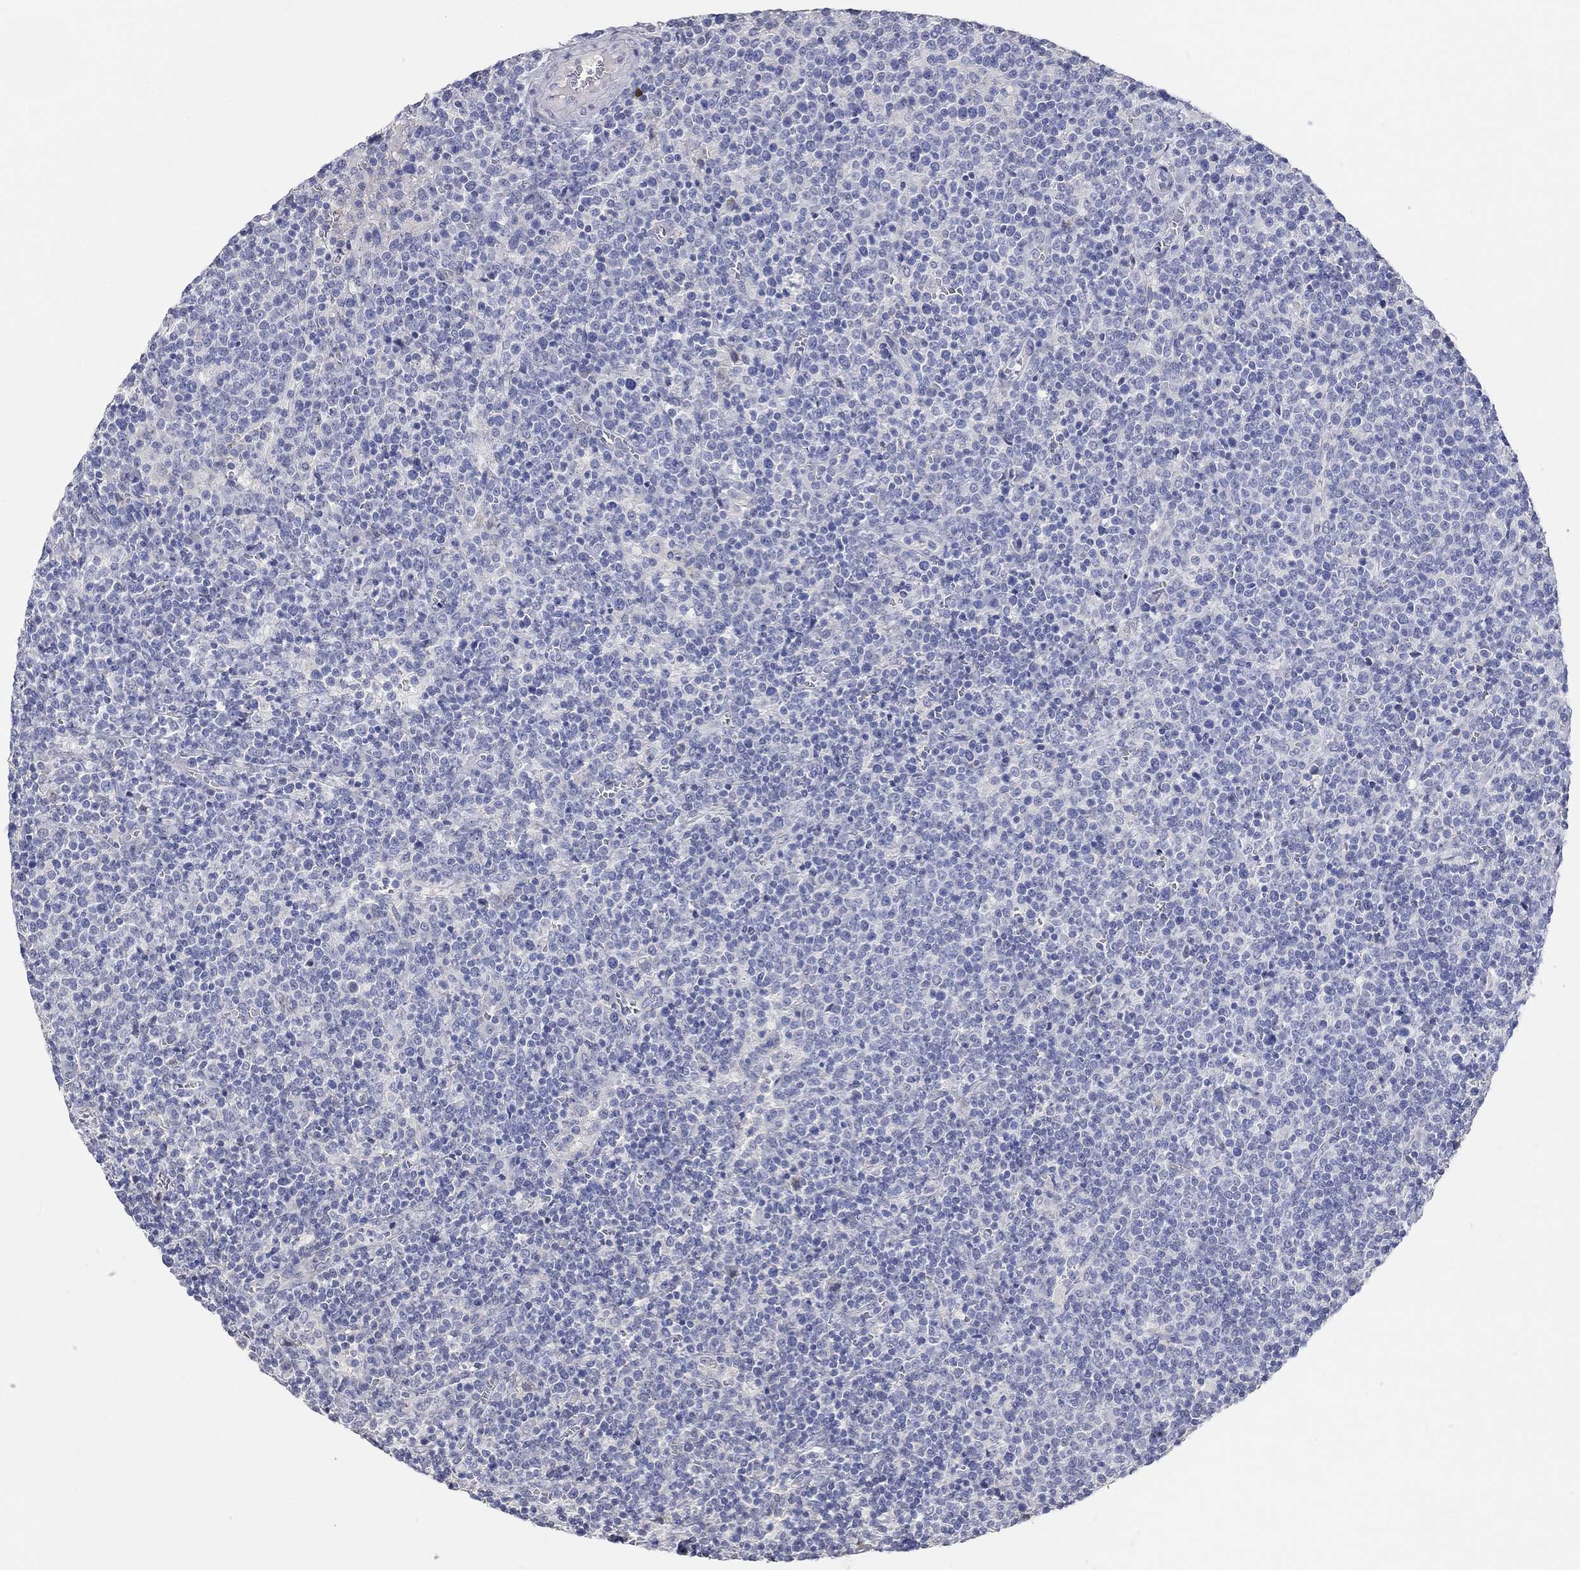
{"staining": {"intensity": "negative", "quantity": "none", "location": "none"}, "tissue": "lymphoma", "cell_type": "Tumor cells", "image_type": "cancer", "snomed": [{"axis": "morphology", "description": "Malignant lymphoma, non-Hodgkin's type, High grade"}, {"axis": "topography", "description": "Lymph node"}], "caption": "Immunohistochemistry histopathology image of human high-grade malignant lymphoma, non-Hodgkin's type stained for a protein (brown), which demonstrates no positivity in tumor cells. (DAB immunohistochemistry, high magnification).", "gene": "PNMA5", "patient": {"sex": "male", "age": 61}}